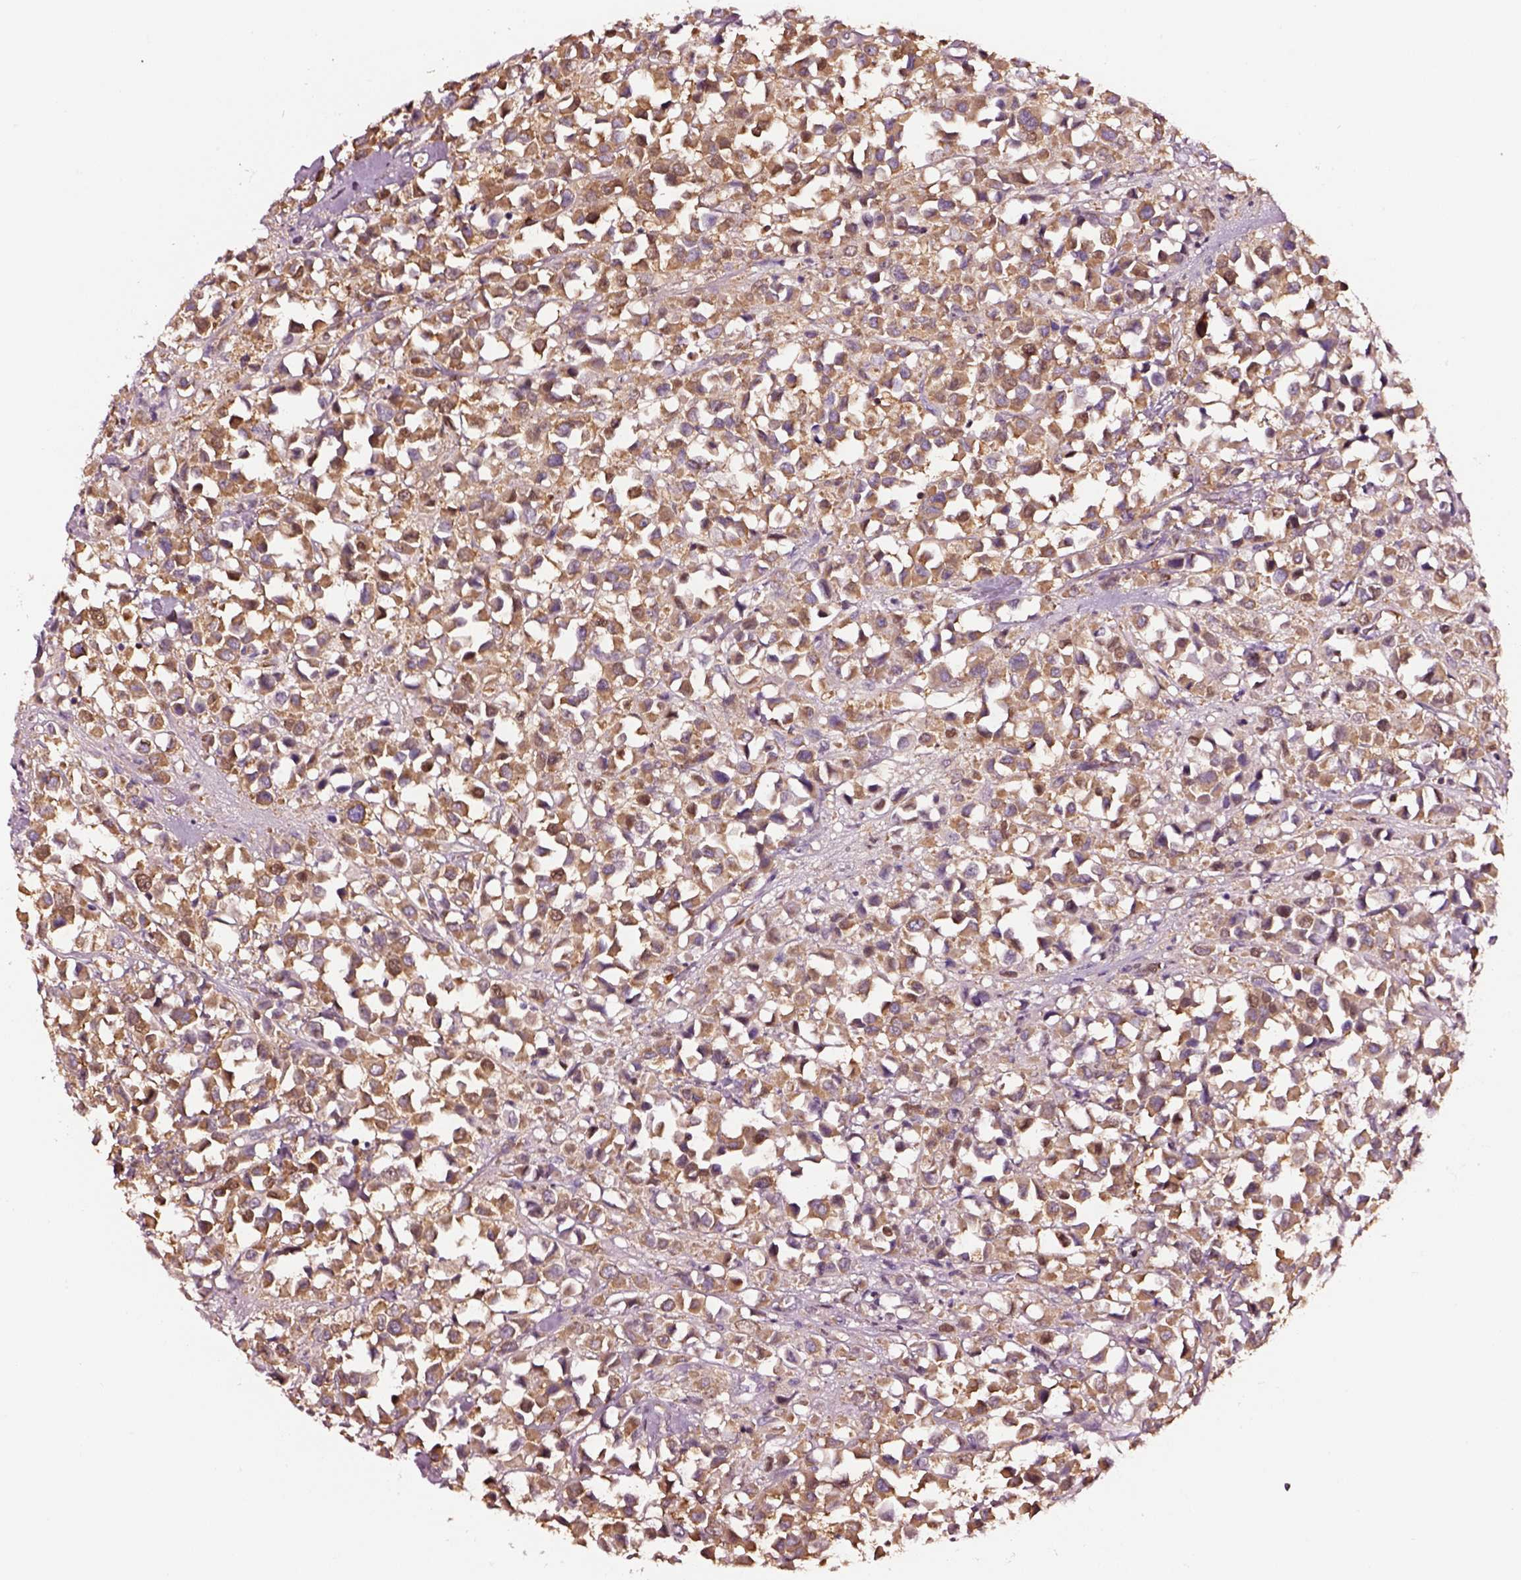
{"staining": {"intensity": "moderate", "quantity": ">75%", "location": "cytoplasmic/membranous"}, "tissue": "breast cancer", "cell_type": "Tumor cells", "image_type": "cancer", "snomed": [{"axis": "morphology", "description": "Duct carcinoma"}, {"axis": "topography", "description": "Breast"}], "caption": "There is medium levels of moderate cytoplasmic/membranous expression in tumor cells of breast cancer, as demonstrated by immunohistochemical staining (brown color).", "gene": "TF", "patient": {"sex": "female", "age": 61}}